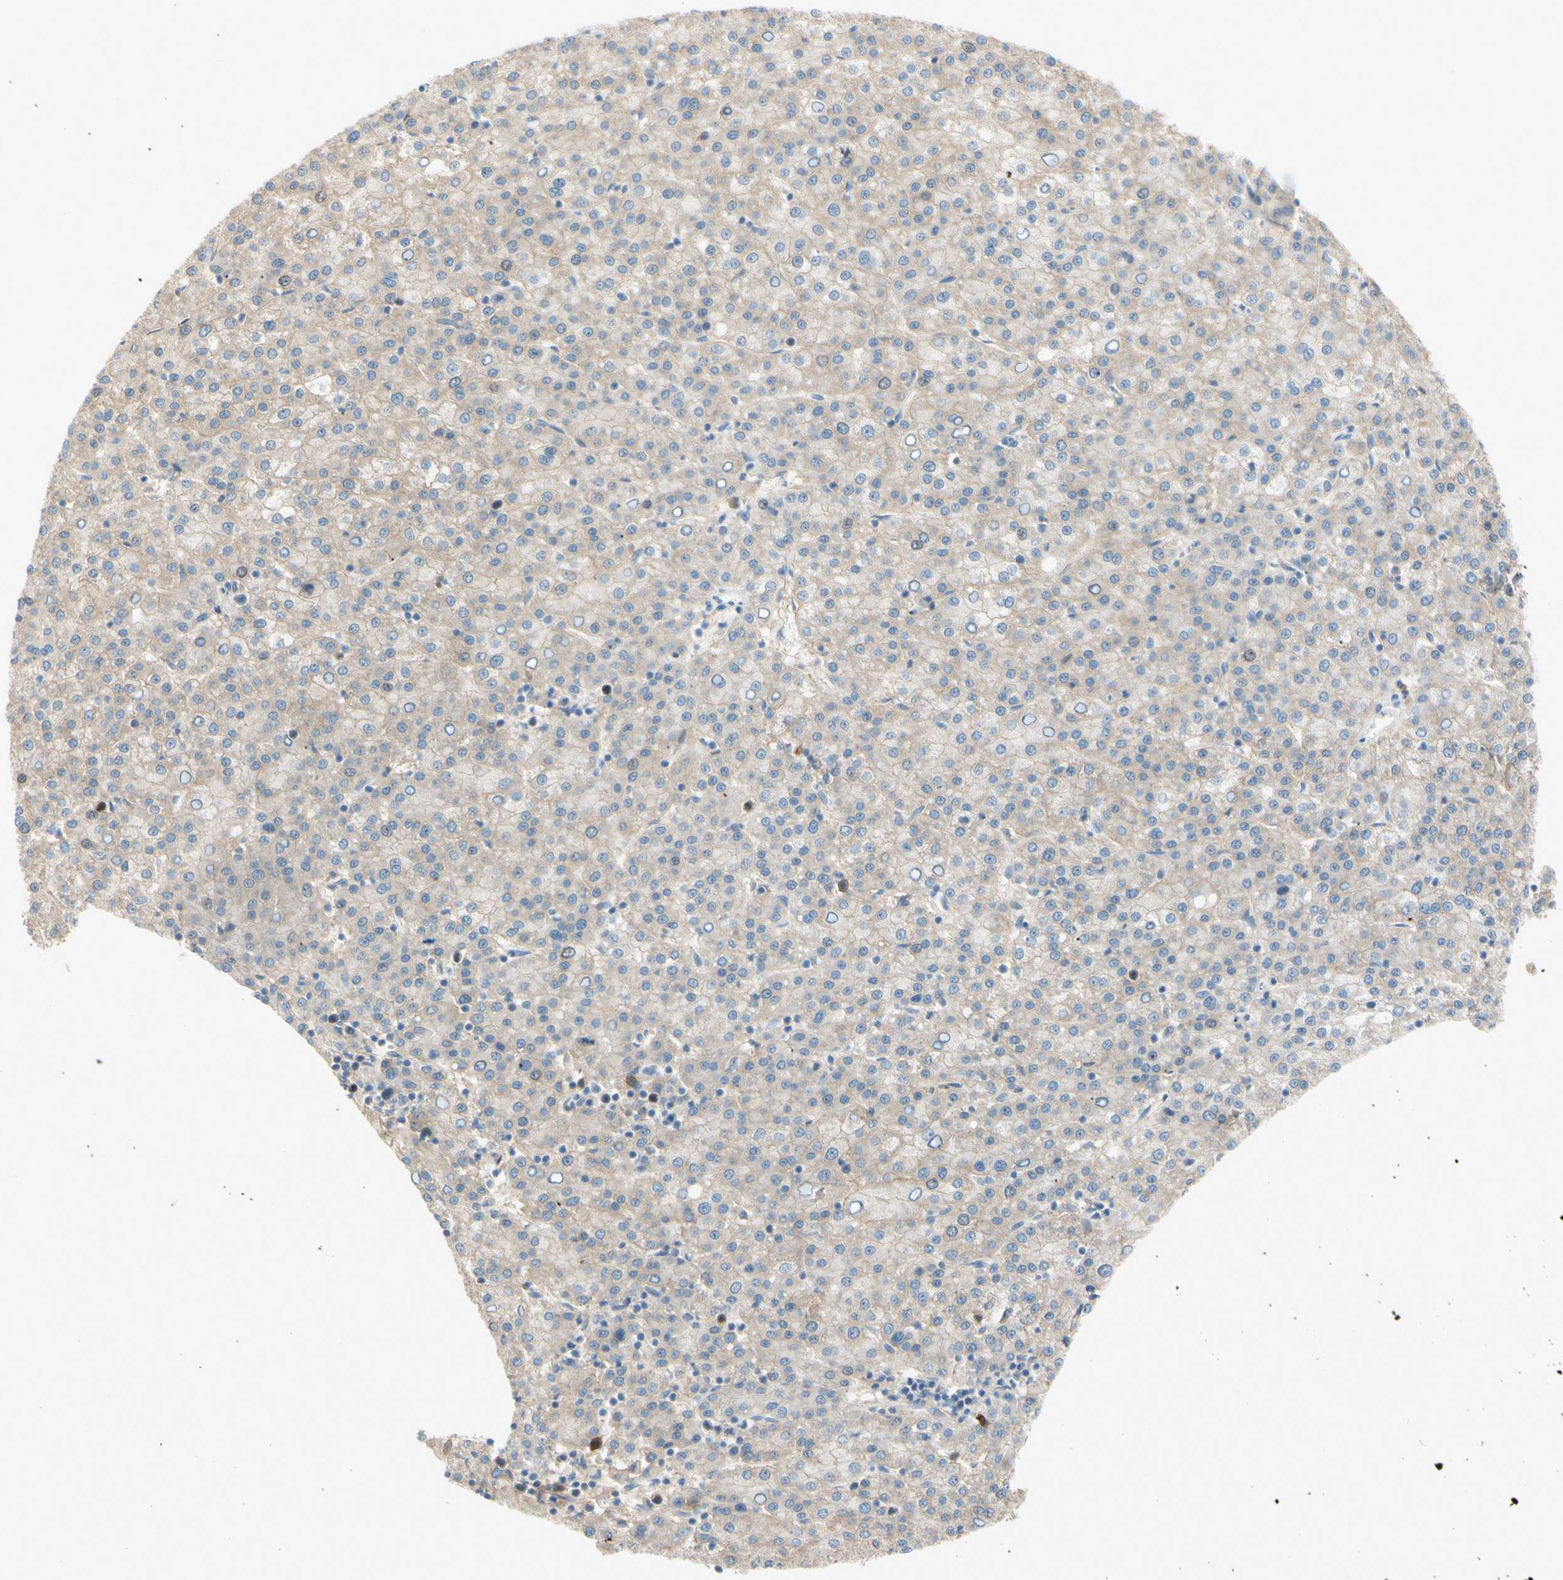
{"staining": {"intensity": "weak", "quantity": "25%-75%", "location": "cytoplasmic/membranous"}, "tissue": "liver cancer", "cell_type": "Tumor cells", "image_type": "cancer", "snomed": [{"axis": "morphology", "description": "Carcinoma, Hepatocellular, NOS"}, {"axis": "topography", "description": "Liver"}], "caption": "Weak cytoplasmic/membranous positivity for a protein is seen in about 25%-75% of tumor cells of hepatocellular carcinoma (liver) using immunohistochemistry.", "gene": "PTTG1", "patient": {"sex": "female", "age": 58}}